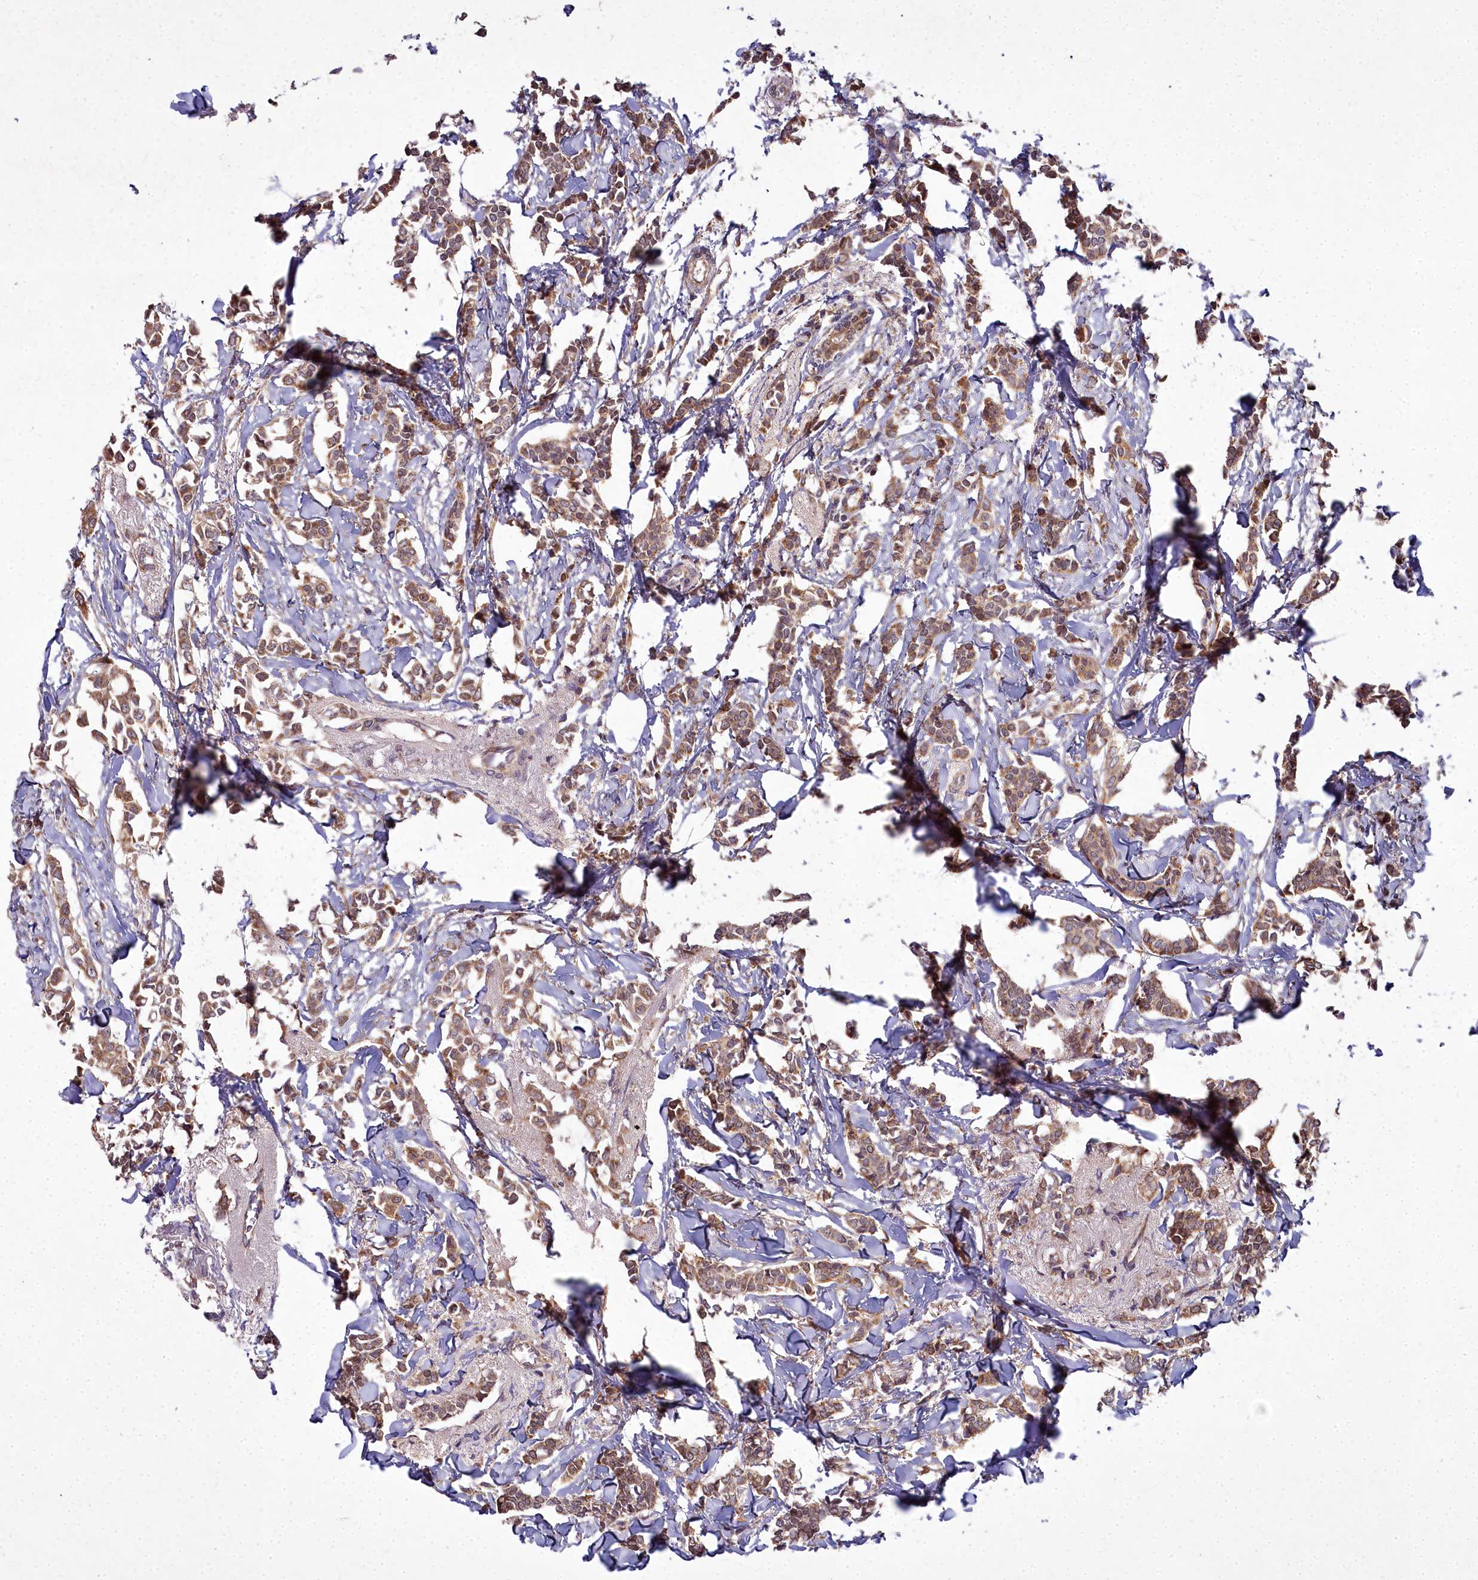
{"staining": {"intensity": "moderate", "quantity": ">75%", "location": "cytoplasmic/membranous"}, "tissue": "breast cancer", "cell_type": "Tumor cells", "image_type": "cancer", "snomed": [{"axis": "morphology", "description": "Duct carcinoma"}, {"axis": "topography", "description": "Breast"}], "caption": "A photomicrograph showing moderate cytoplasmic/membranous expression in approximately >75% of tumor cells in breast cancer (infiltrating ductal carcinoma), as visualized by brown immunohistochemical staining.", "gene": "MICU2", "patient": {"sex": "female", "age": 41}}